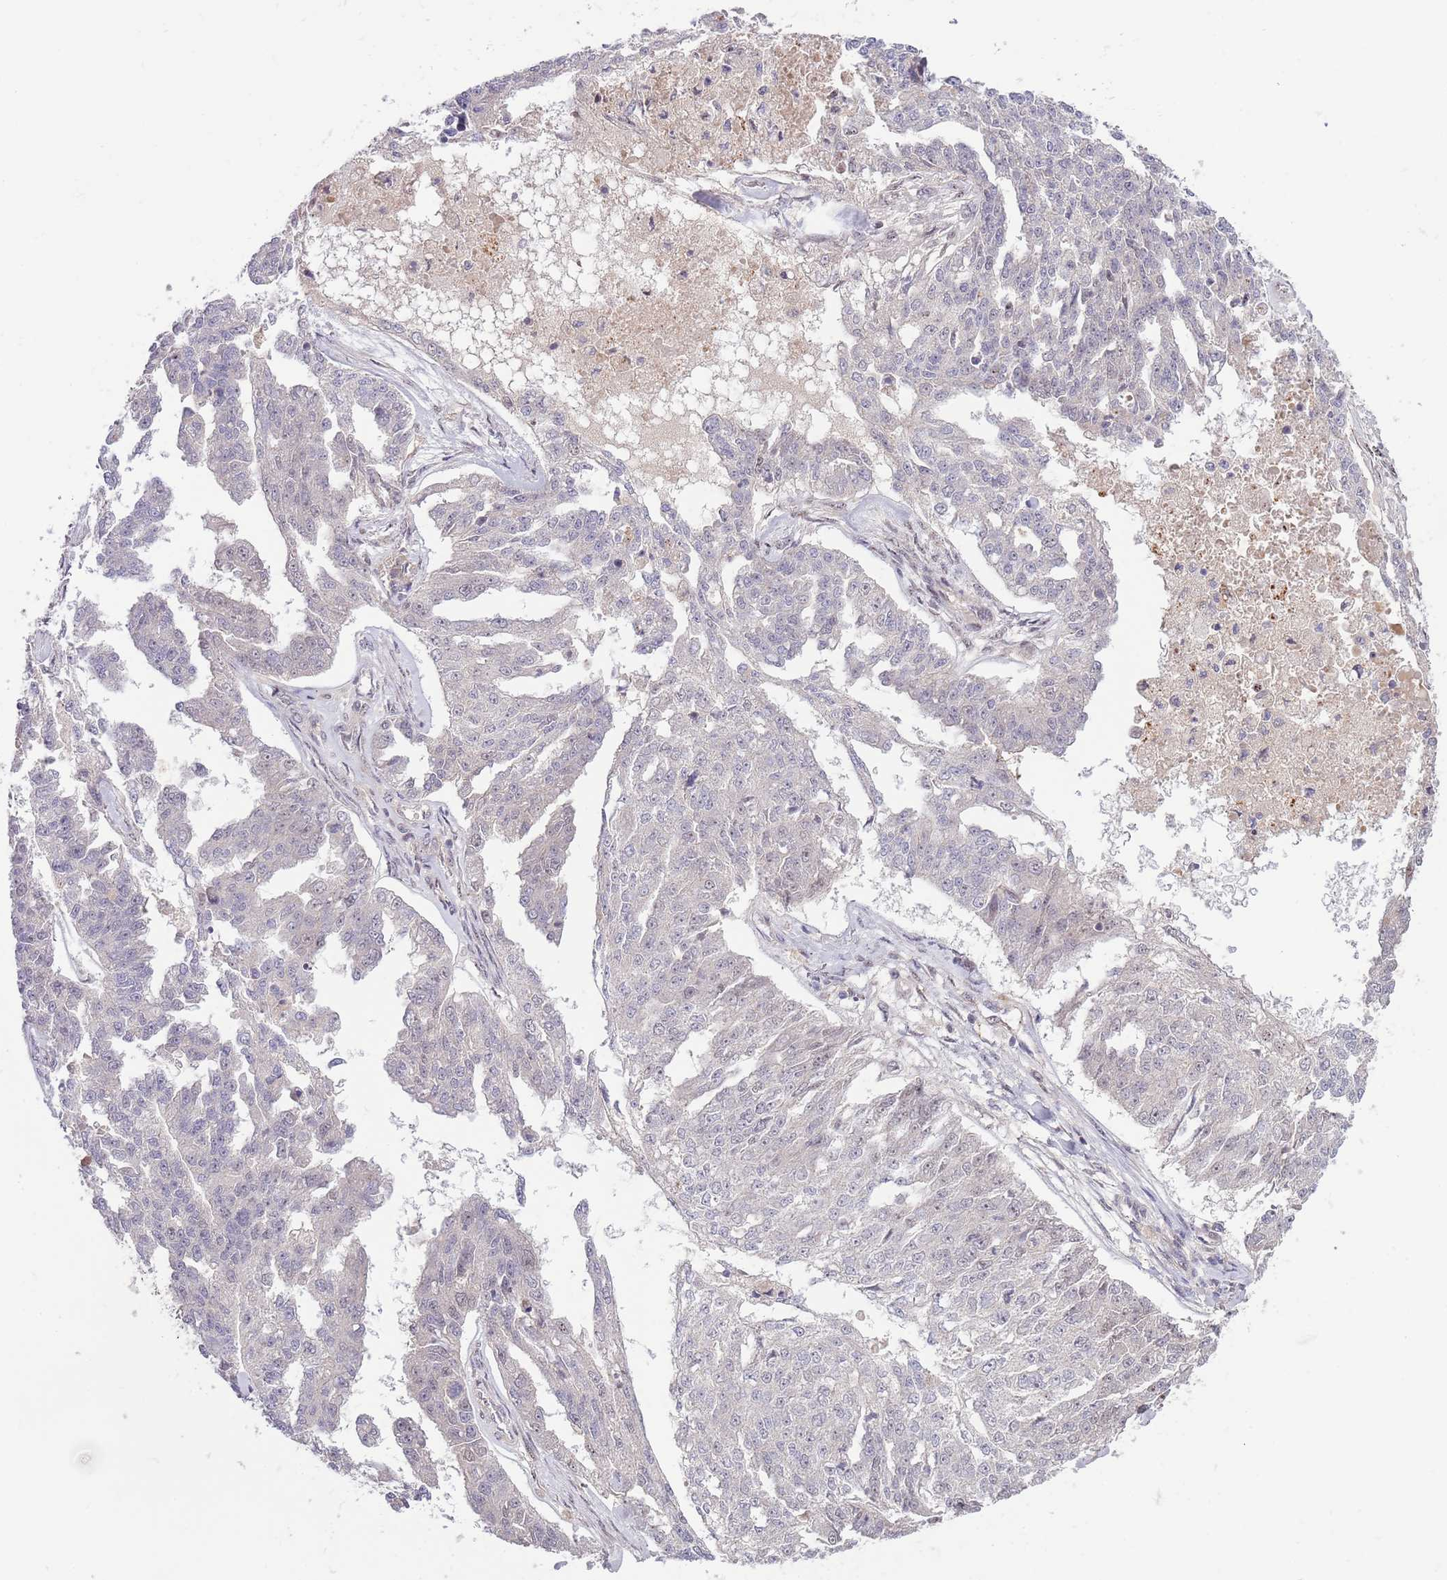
{"staining": {"intensity": "negative", "quantity": "none", "location": "none"}, "tissue": "ovarian cancer", "cell_type": "Tumor cells", "image_type": "cancer", "snomed": [{"axis": "morphology", "description": "Cystadenocarcinoma, serous, NOS"}, {"axis": "topography", "description": "Ovary"}], "caption": "Tumor cells show no significant protein positivity in ovarian cancer (serous cystadenocarcinoma). (Immunohistochemistry (ihc), brightfield microscopy, high magnification).", "gene": "PRR16", "patient": {"sex": "female", "age": 58}}